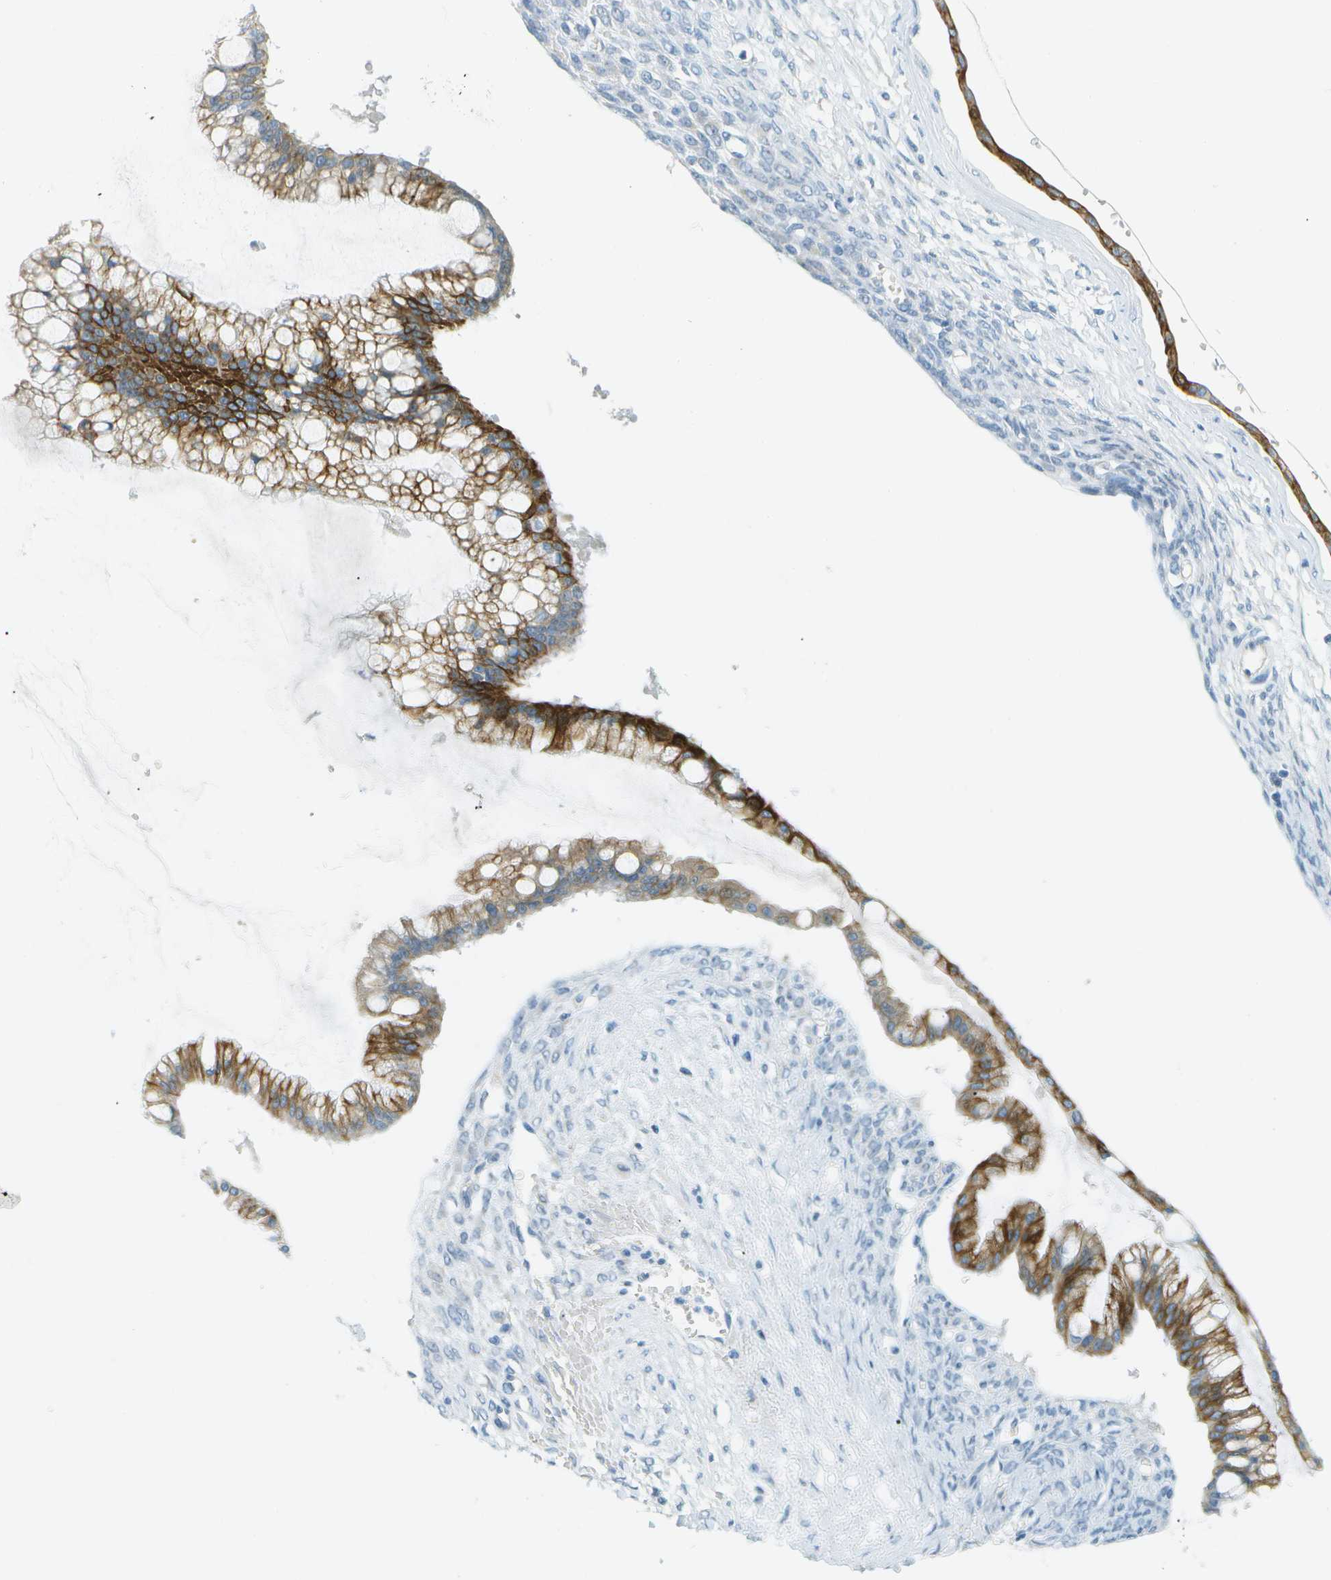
{"staining": {"intensity": "strong", "quantity": ">75%", "location": "cytoplasmic/membranous"}, "tissue": "ovarian cancer", "cell_type": "Tumor cells", "image_type": "cancer", "snomed": [{"axis": "morphology", "description": "Cystadenocarcinoma, mucinous, NOS"}, {"axis": "topography", "description": "Ovary"}], "caption": "This image displays mucinous cystadenocarcinoma (ovarian) stained with IHC to label a protein in brown. The cytoplasmic/membranous of tumor cells show strong positivity for the protein. Nuclei are counter-stained blue.", "gene": "SMYD5", "patient": {"sex": "female", "age": 73}}